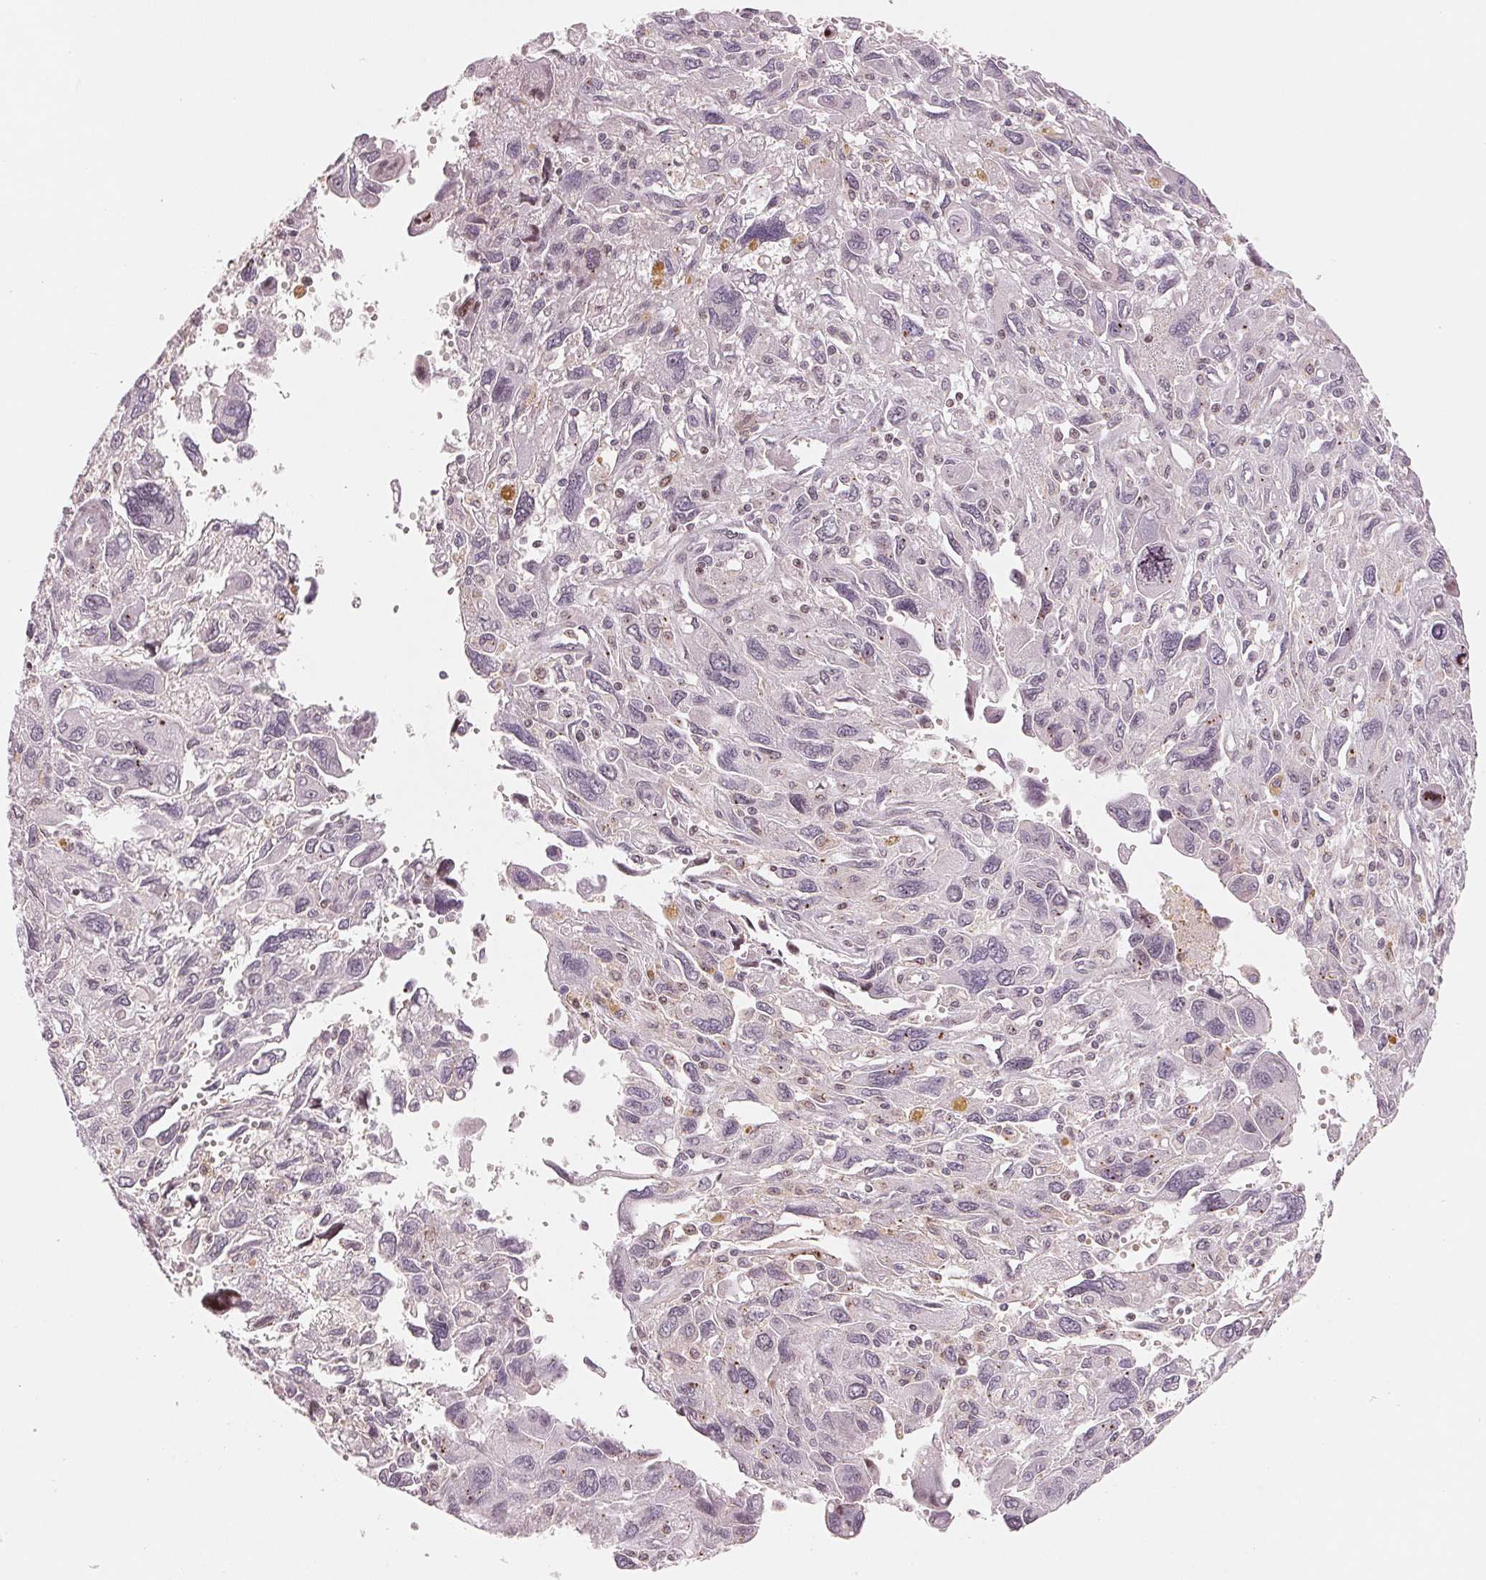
{"staining": {"intensity": "negative", "quantity": "none", "location": "none"}, "tissue": "pancreatic cancer", "cell_type": "Tumor cells", "image_type": "cancer", "snomed": [{"axis": "morphology", "description": "Adenocarcinoma, NOS"}, {"axis": "topography", "description": "Pancreas"}], "caption": "Tumor cells are negative for protein expression in human adenocarcinoma (pancreatic).", "gene": "SLC17A4", "patient": {"sex": "female", "age": 47}}